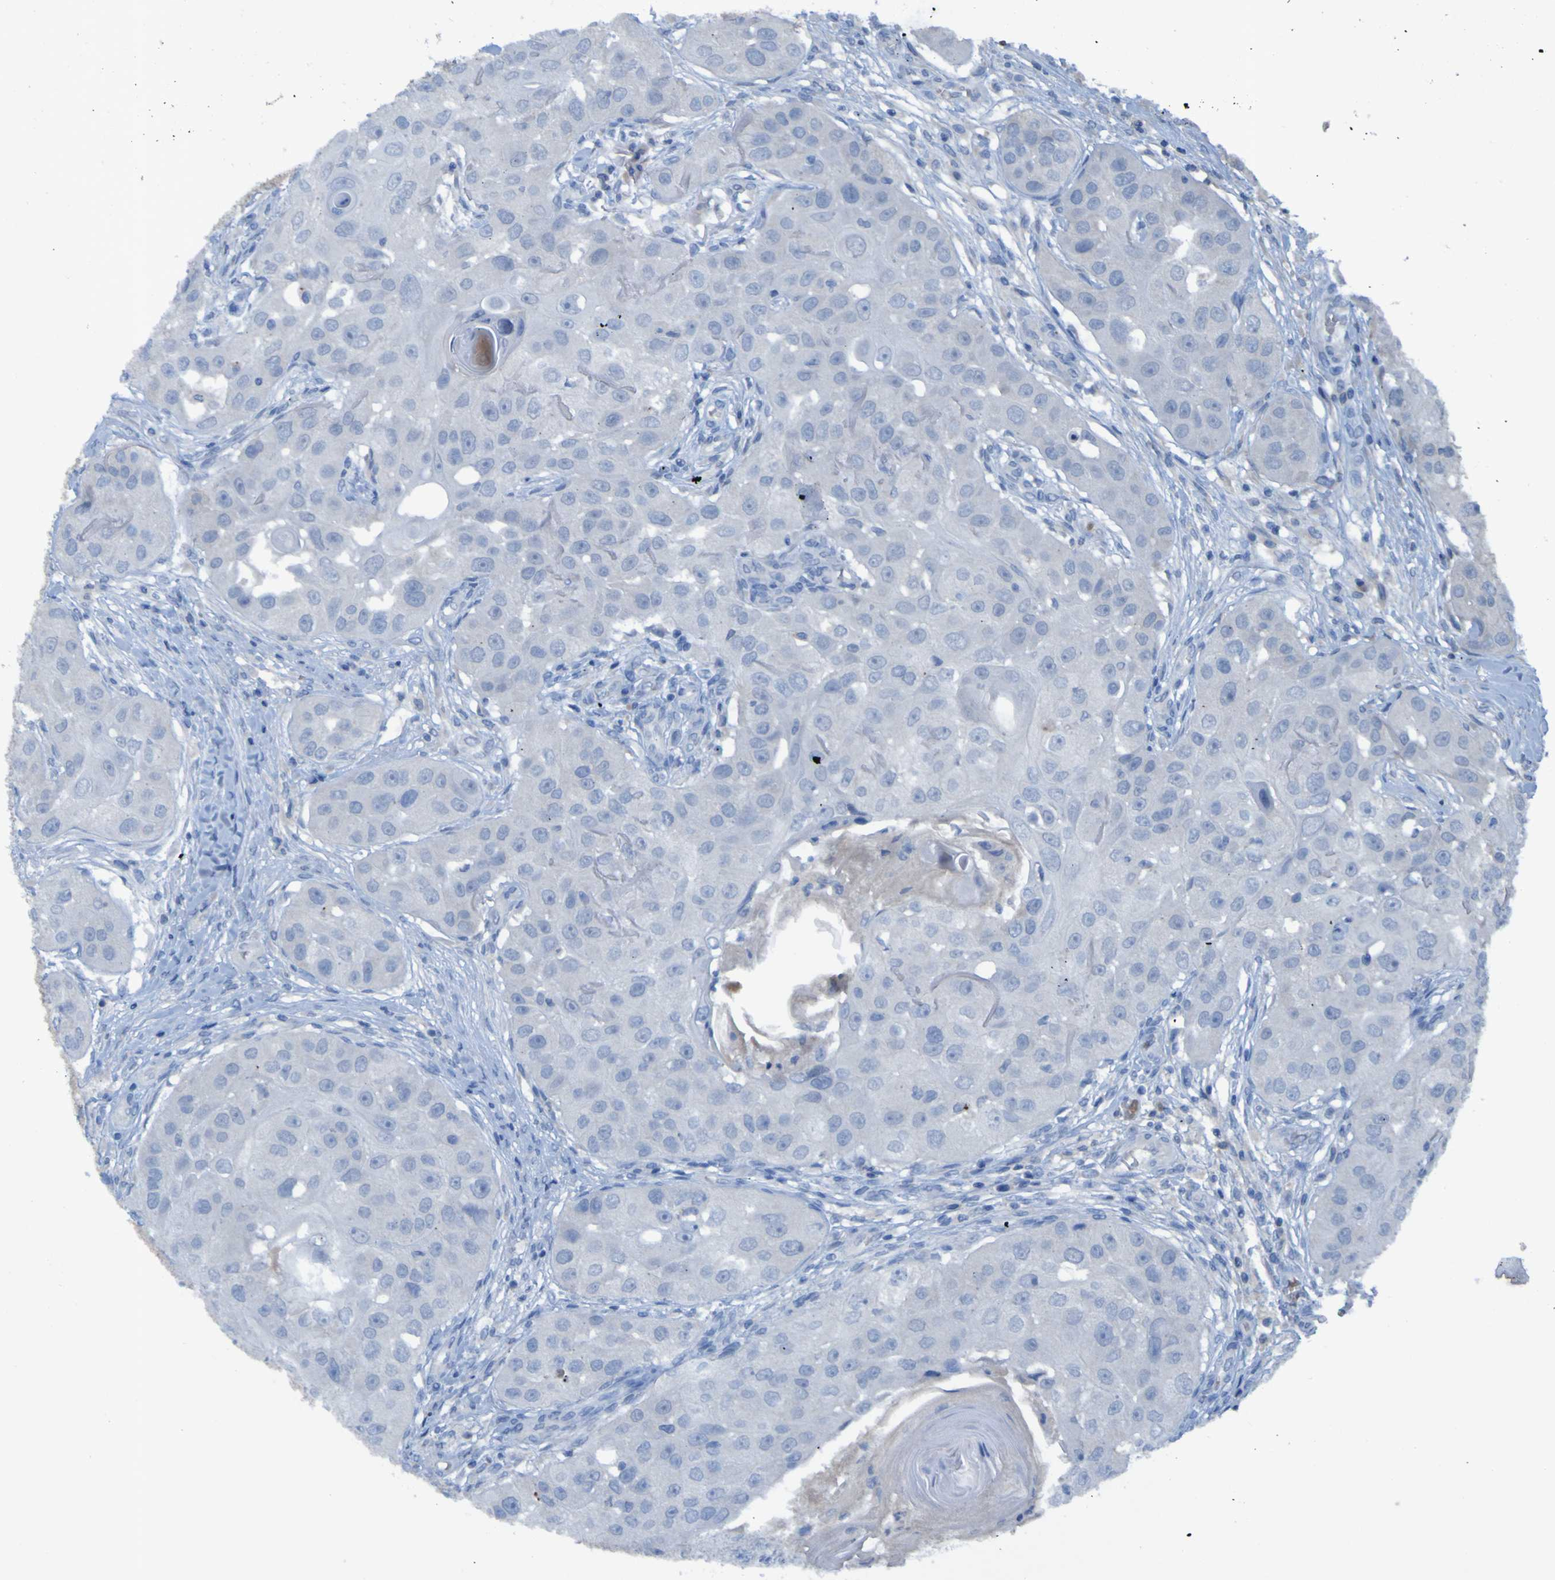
{"staining": {"intensity": "negative", "quantity": "none", "location": "none"}, "tissue": "head and neck cancer", "cell_type": "Tumor cells", "image_type": "cancer", "snomed": [{"axis": "morphology", "description": "Normal tissue, NOS"}, {"axis": "morphology", "description": "Squamous cell carcinoma, NOS"}, {"axis": "topography", "description": "Skeletal muscle"}, {"axis": "topography", "description": "Head-Neck"}], "caption": "This micrograph is of squamous cell carcinoma (head and neck) stained with immunohistochemistry (IHC) to label a protein in brown with the nuclei are counter-stained blue. There is no positivity in tumor cells. Brightfield microscopy of immunohistochemistry (IHC) stained with DAB (brown) and hematoxylin (blue), captured at high magnification.", "gene": "SGK2", "patient": {"sex": "male", "age": 51}}